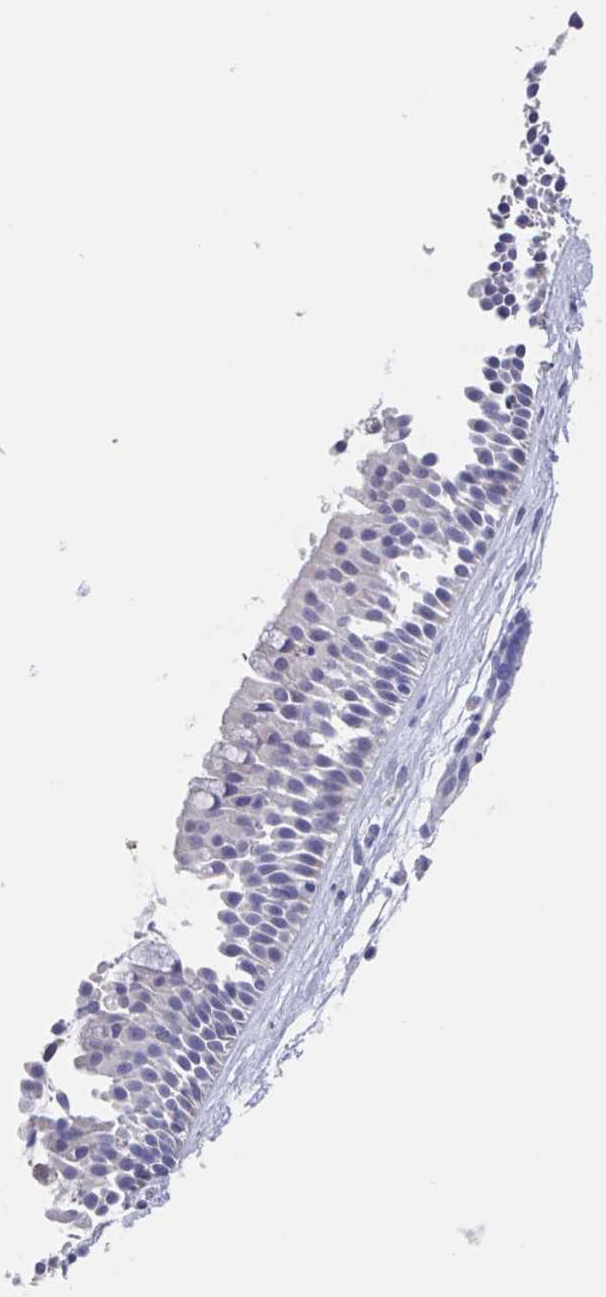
{"staining": {"intensity": "negative", "quantity": "none", "location": "none"}, "tissue": "nasopharynx", "cell_type": "Respiratory epithelial cells", "image_type": "normal", "snomed": [{"axis": "morphology", "description": "Normal tissue, NOS"}, {"axis": "topography", "description": "Nasopharynx"}], "caption": "Immunohistochemical staining of benign human nasopharynx demonstrates no significant staining in respiratory epithelial cells. (Brightfield microscopy of DAB immunohistochemistry at high magnification).", "gene": "NOXRED1", "patient": {"sex": "male", "age": 56}}